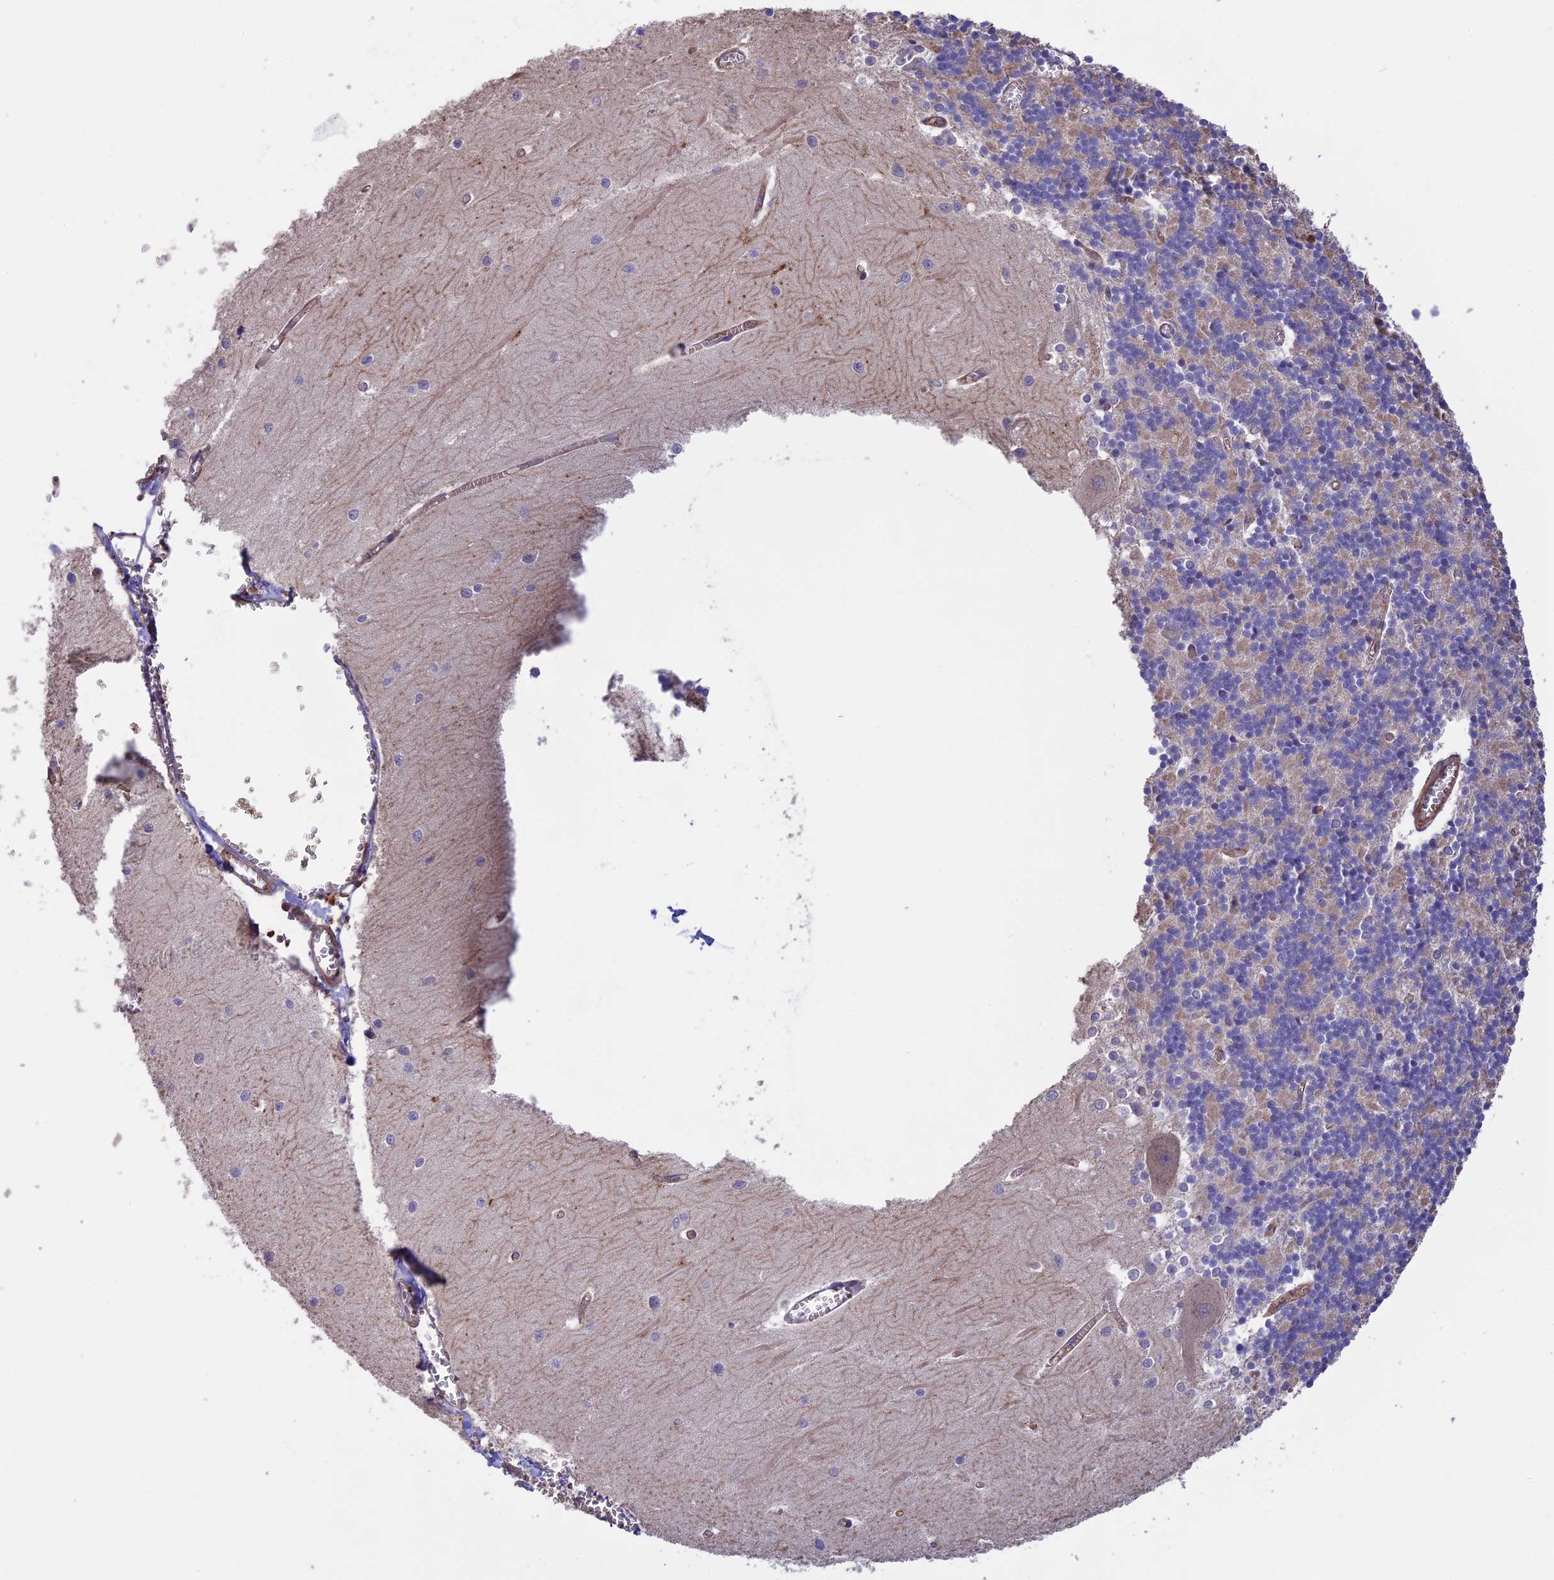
{"staining": {"intensity": "negative", "quantity": "none", "location": "none"}, "tissue": "cerebellum", "cell_type": "Cells in granular layer", "image_type": "normal", "snomed": [{"axis": "morphology", "description": "Normal tissue, NOS"}, {"axis": "topography", "description": "Cerebellum"}], "caption": "Photomicrograph shows no significant protein staining in cells in granular layer of benign cerebellum.", "gene": "GAS8", "patient": {"sex": "male", "age": 37}}